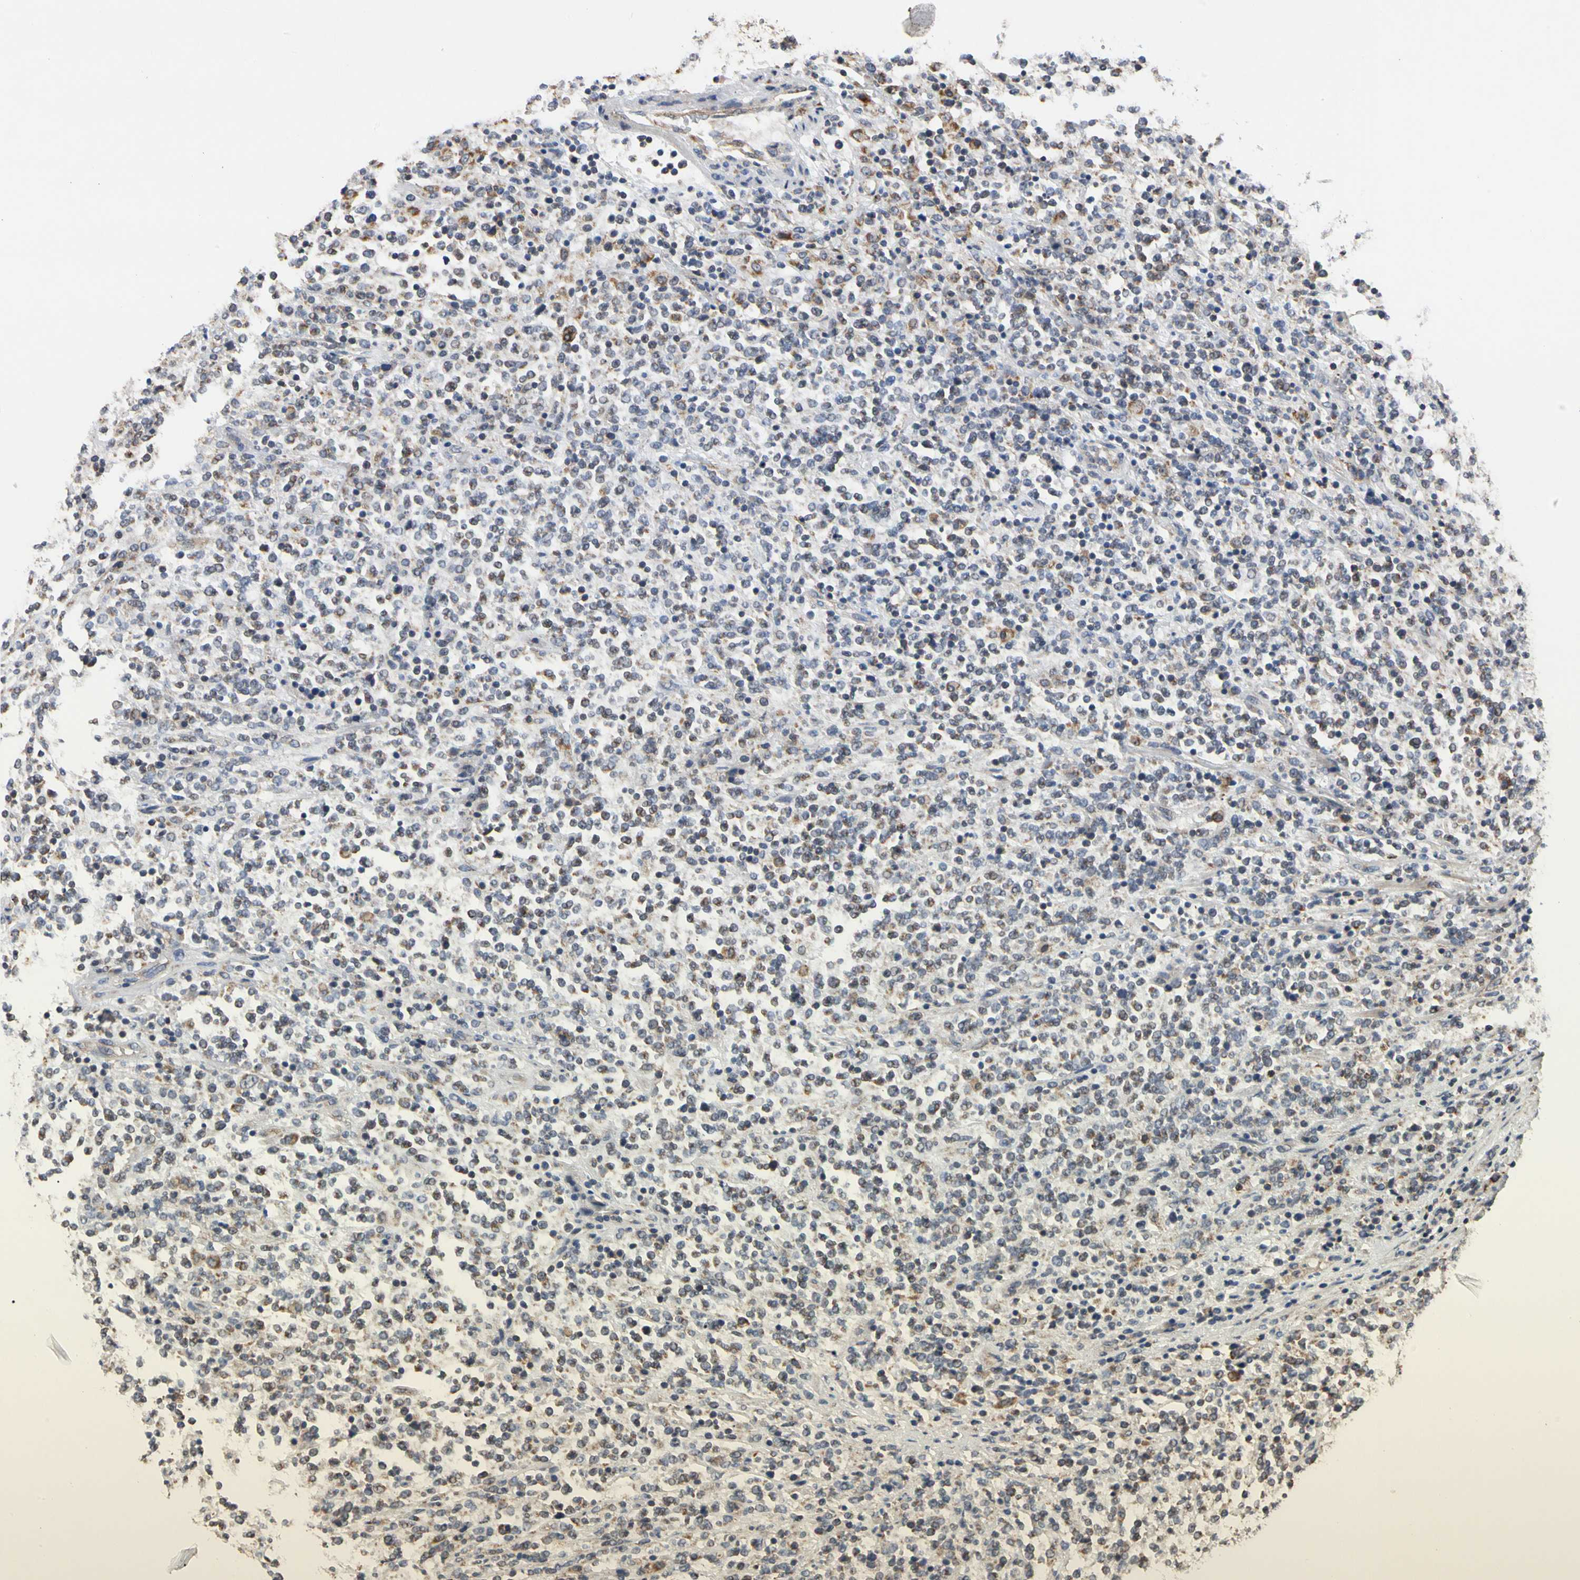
{"staining": {"intensity": "weak", "quantity": "<25%", "location": "cytoplasmic/membranous"}, "tissue": "lymphoma", "cell_type": "Tumor cells", "image_type": "cancer", "snomed": [{"axis": "morphology", "description": "Malignant lymphoma, non-Hodgkin's type, High grade"}, {"axis": "topography", "description": "Soft tissue"}], "caption": "An immunohistochemistry photomicrograph of malignant lymphoma, non-Hodgkin's type (high-grade) is shown. There is no staining in tumor cells of malignant lymphoma, non-Hodgkin's type (high-grade).", "gene": "GPD2", "patient": {"sex": "male", "age": 18}}